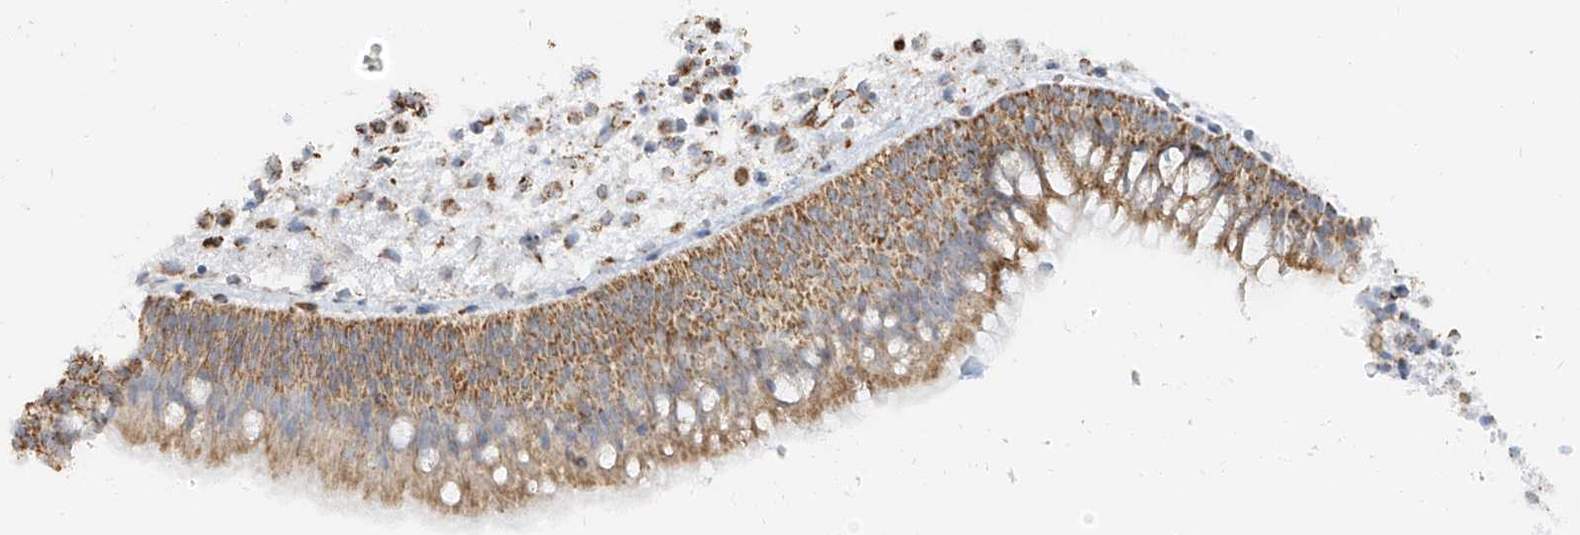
{"staining": {"intensity": "moderate", "quantity": ">75%", "location": "cytoplasmic/membranous"}, "tissue": "nasopharynx", "cell_type": "Respiratory epithelial cells", "image_type": "normal", "snomed": [{"axis": "morphology", "description": "Normal tissue, NOS"}, {"axis": "morphology", "description": "Inflammation, NOS"}, {"axis": "morphology", "description": "Malignant melanoma, Metastatic site"}, {"axis": "topography", "description": "Nasopharynx"}], "caption": "High-magnification brightfield microscopy of benign nasopharynx stained with DAB (3,3'-diaminobenzidine) (brown) and counterstained with hematoxylin (blue). respiratory epithelial cells exhibit moderate cytoplasmic/membranous staining is appreciated in about>75% of cells.", "gene": "ETHE1", "patient": {"sex": "male", "age": 70}}